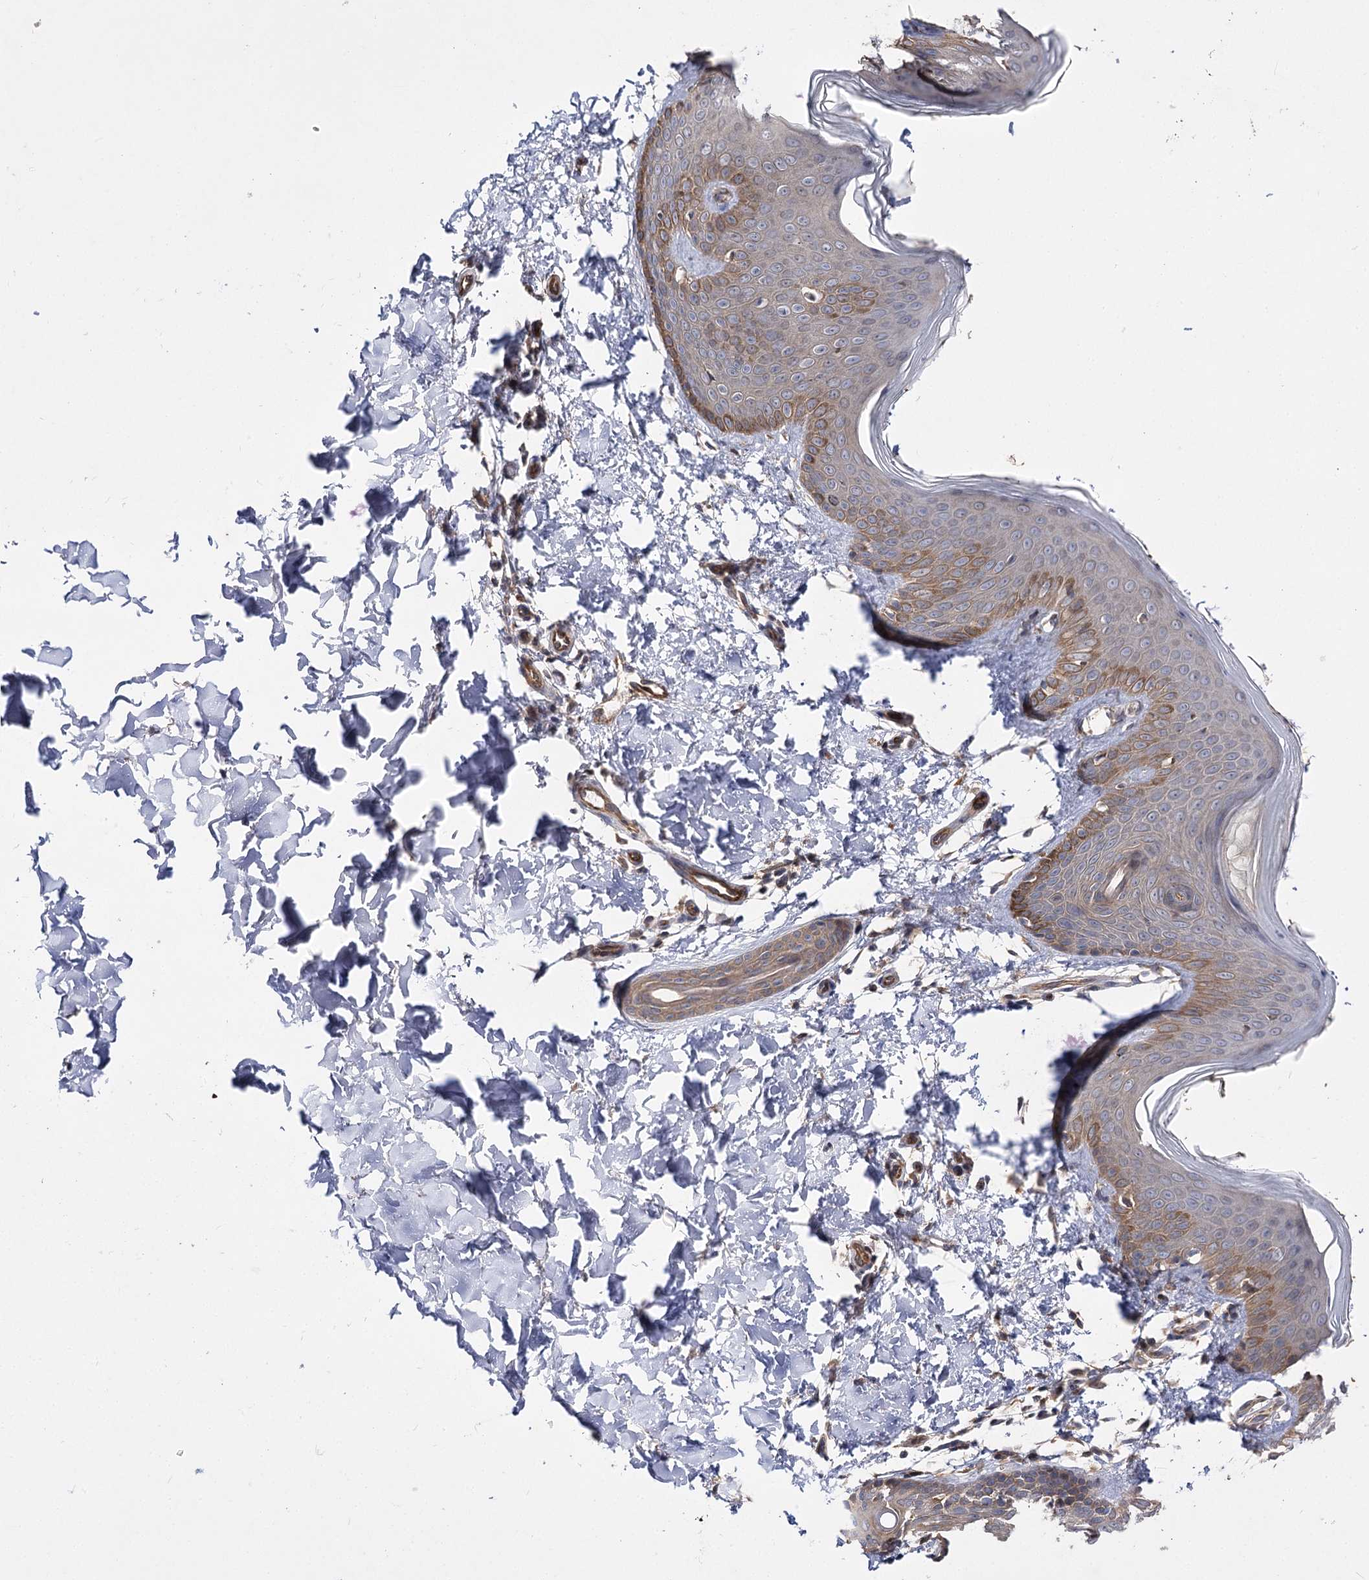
{"staining": {"intensity": "moderate", "quantity": ">75%", "location": "cytoplasmic/membranous"}, "tissue": "skin", "cell_type": "Fibroblasts", "image_type": "normal", "snomed": [{"axis": "morphology", "description": "Normal tissue, NOS"}, {"axis": "topography", "description": "Skin"}], "caption": "Immunohistochemical staining of normal skin shows >75% levels of moderate cytoplasmic/membranous protein positivity in approximately >75% of fibroblasts.", "gene": "BCR", "patient": {"sex": "male", "age": 36}}